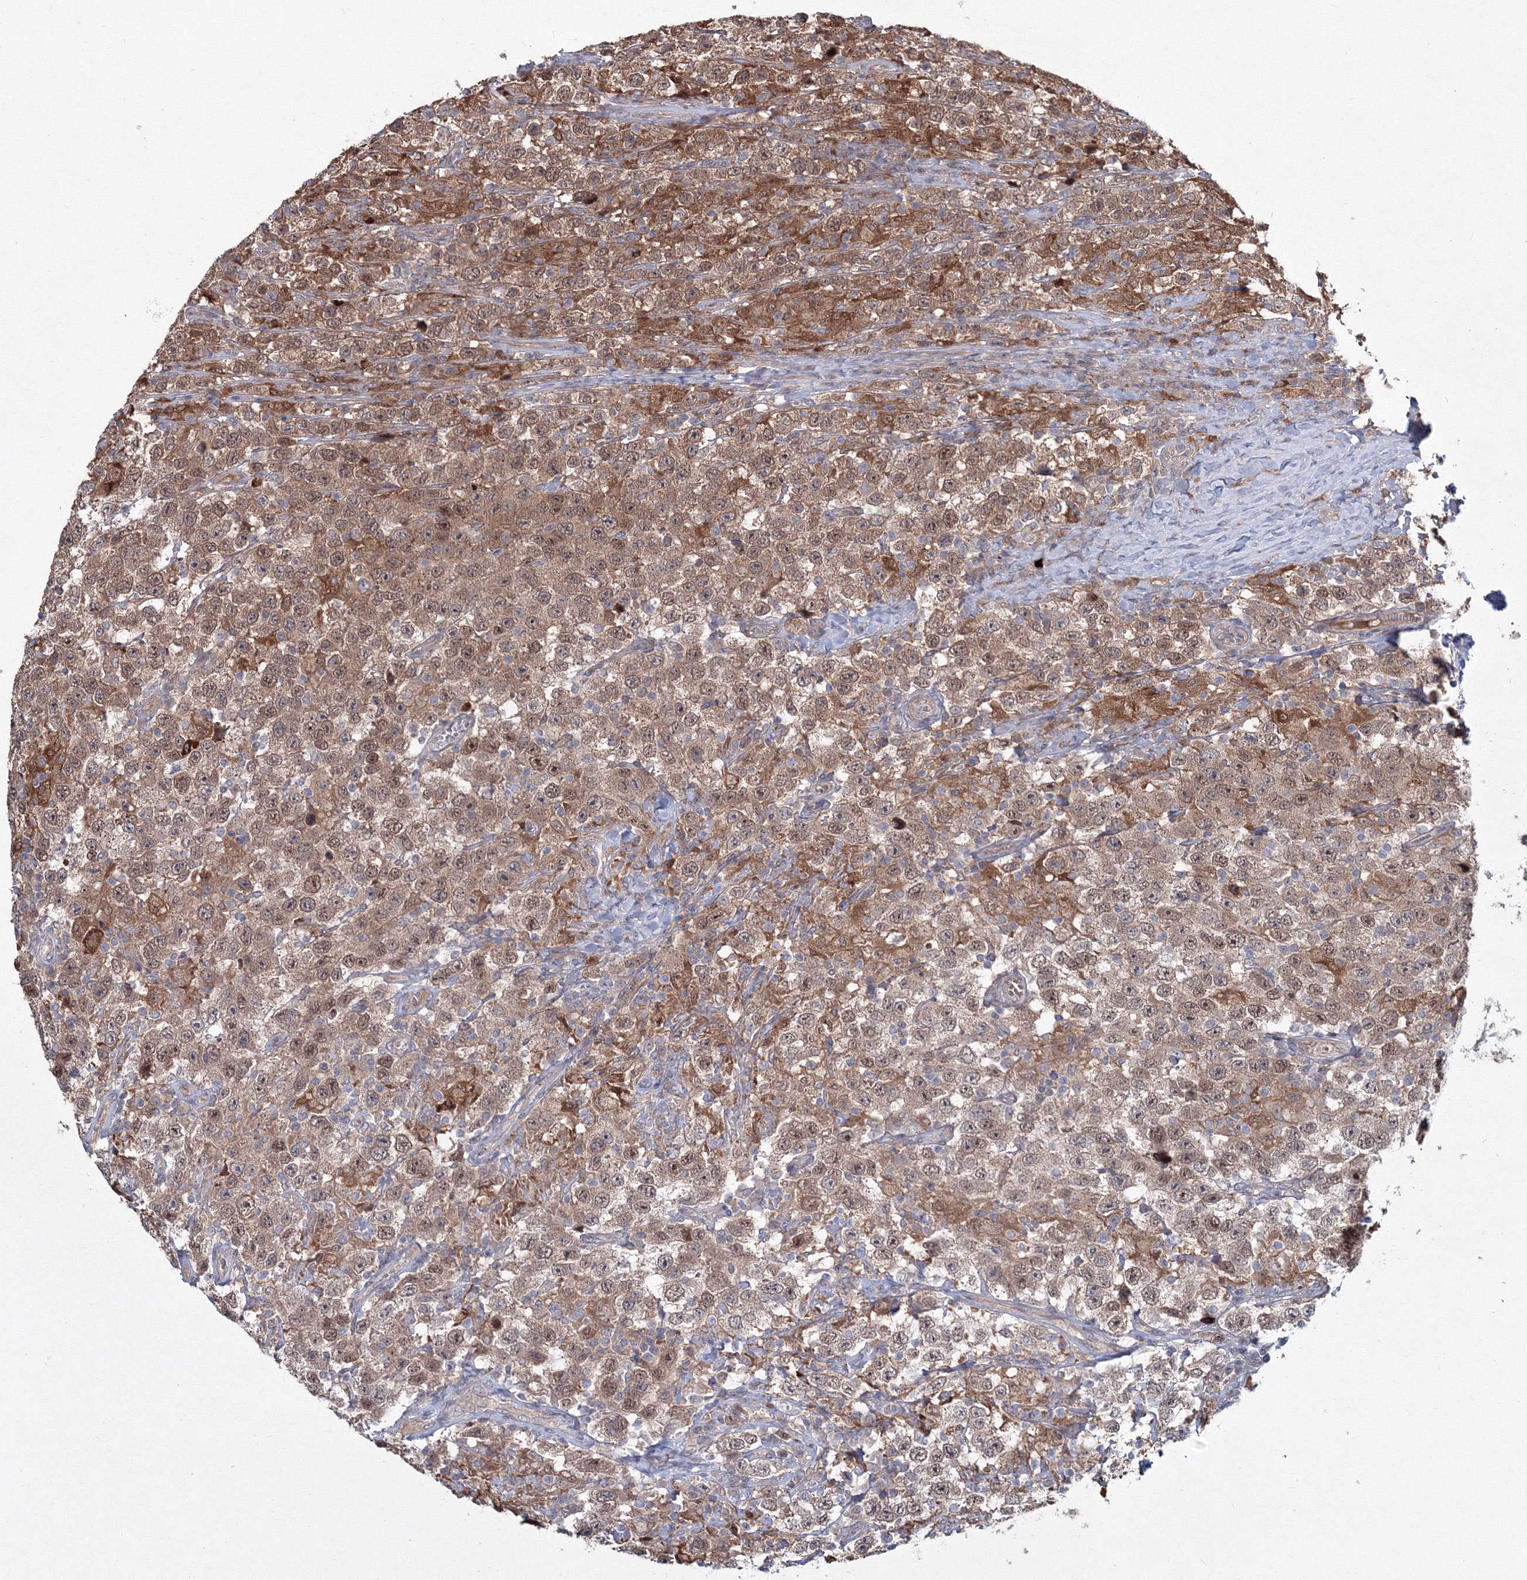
{"staining": {"intensity": "moderate", "quantity": ">75%", "location": "cytoplasmic/membranous,nuclear"}, "tissue": "testis cancer", "cell_type": "Tumor cells", "image_type": "cancer", "snomed": [{"axis": "morphology", "description": "Seminoma, NOS"}, {"axis": "topography", "description": "Testis"}], "caption": "Moderate cytoplasmic/membranous and nuclear protein expression is identified in approximately >75% of tumor cells in testis cancer.", "gene": "MKRN2", "patient": {"sex": "male", "age": 41}}